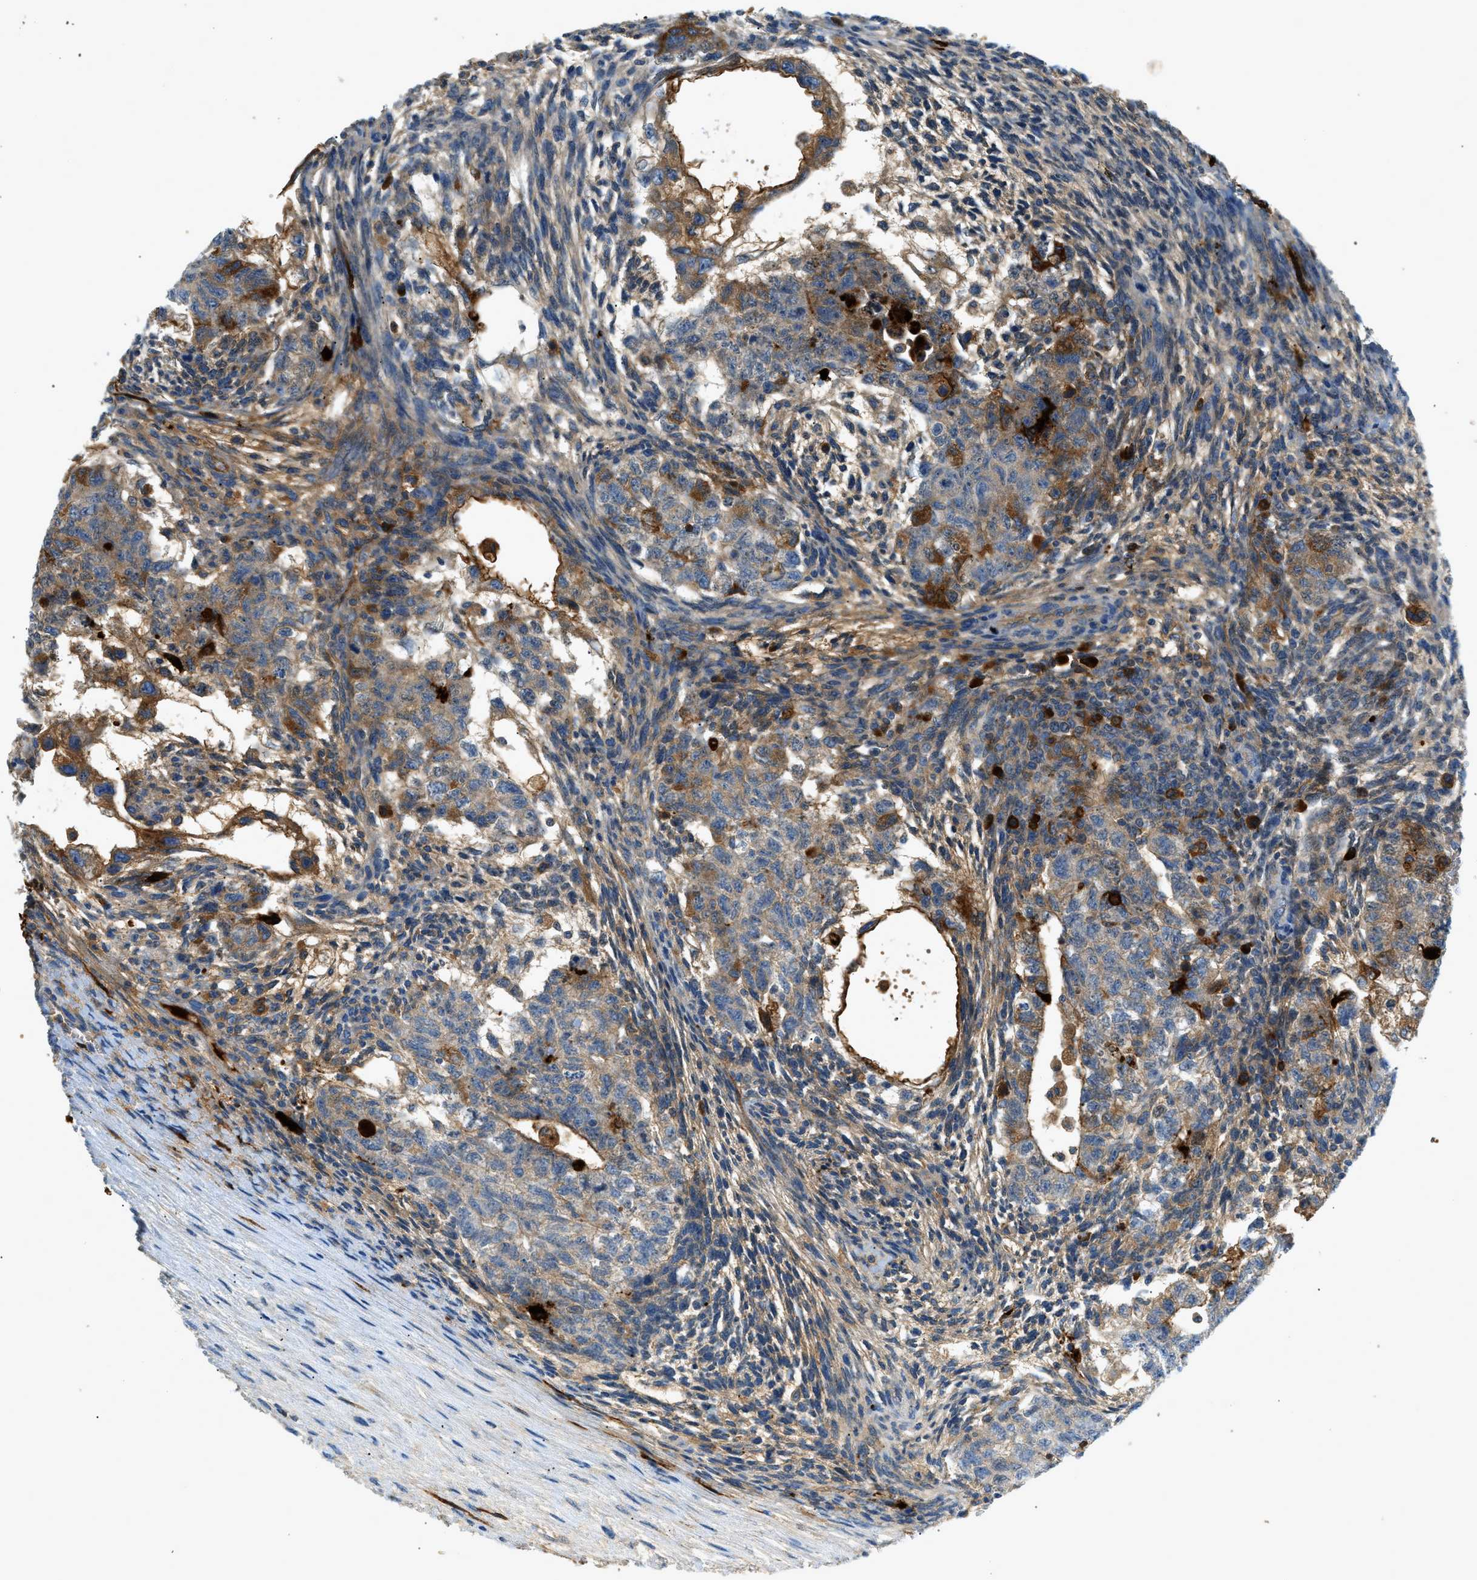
{"staining": {"intensity": "moderate", "quantity": ">75%", "location": "cytoplasmic/membranous"}, "tissue": "testis cancer", "cell_type": "Tumor cells", "image_type": "cancer", "snomed": [{"axis": "morphology", "description": "Normal tissue, NOS"}, {"axis": "morphology", "description": "Carcinoma, Embryonal, NOS"}, {"axis": "topography", "description": "Testis"}], "caption": "Immunohistochemistry (IHC) of human embryonal carcinoma (testis) exhibits medium levels of moderate cytoplasmic/membranous staining in approximately >75% of tumor cells. The staining was performed using DAB (3,3'-diaminobenzidine), with brown indicating positive protein expression. Nuclei are stained blue with hematoxylin.", "gene": "F2", "patient": {"sex": "male", "age": 36}}